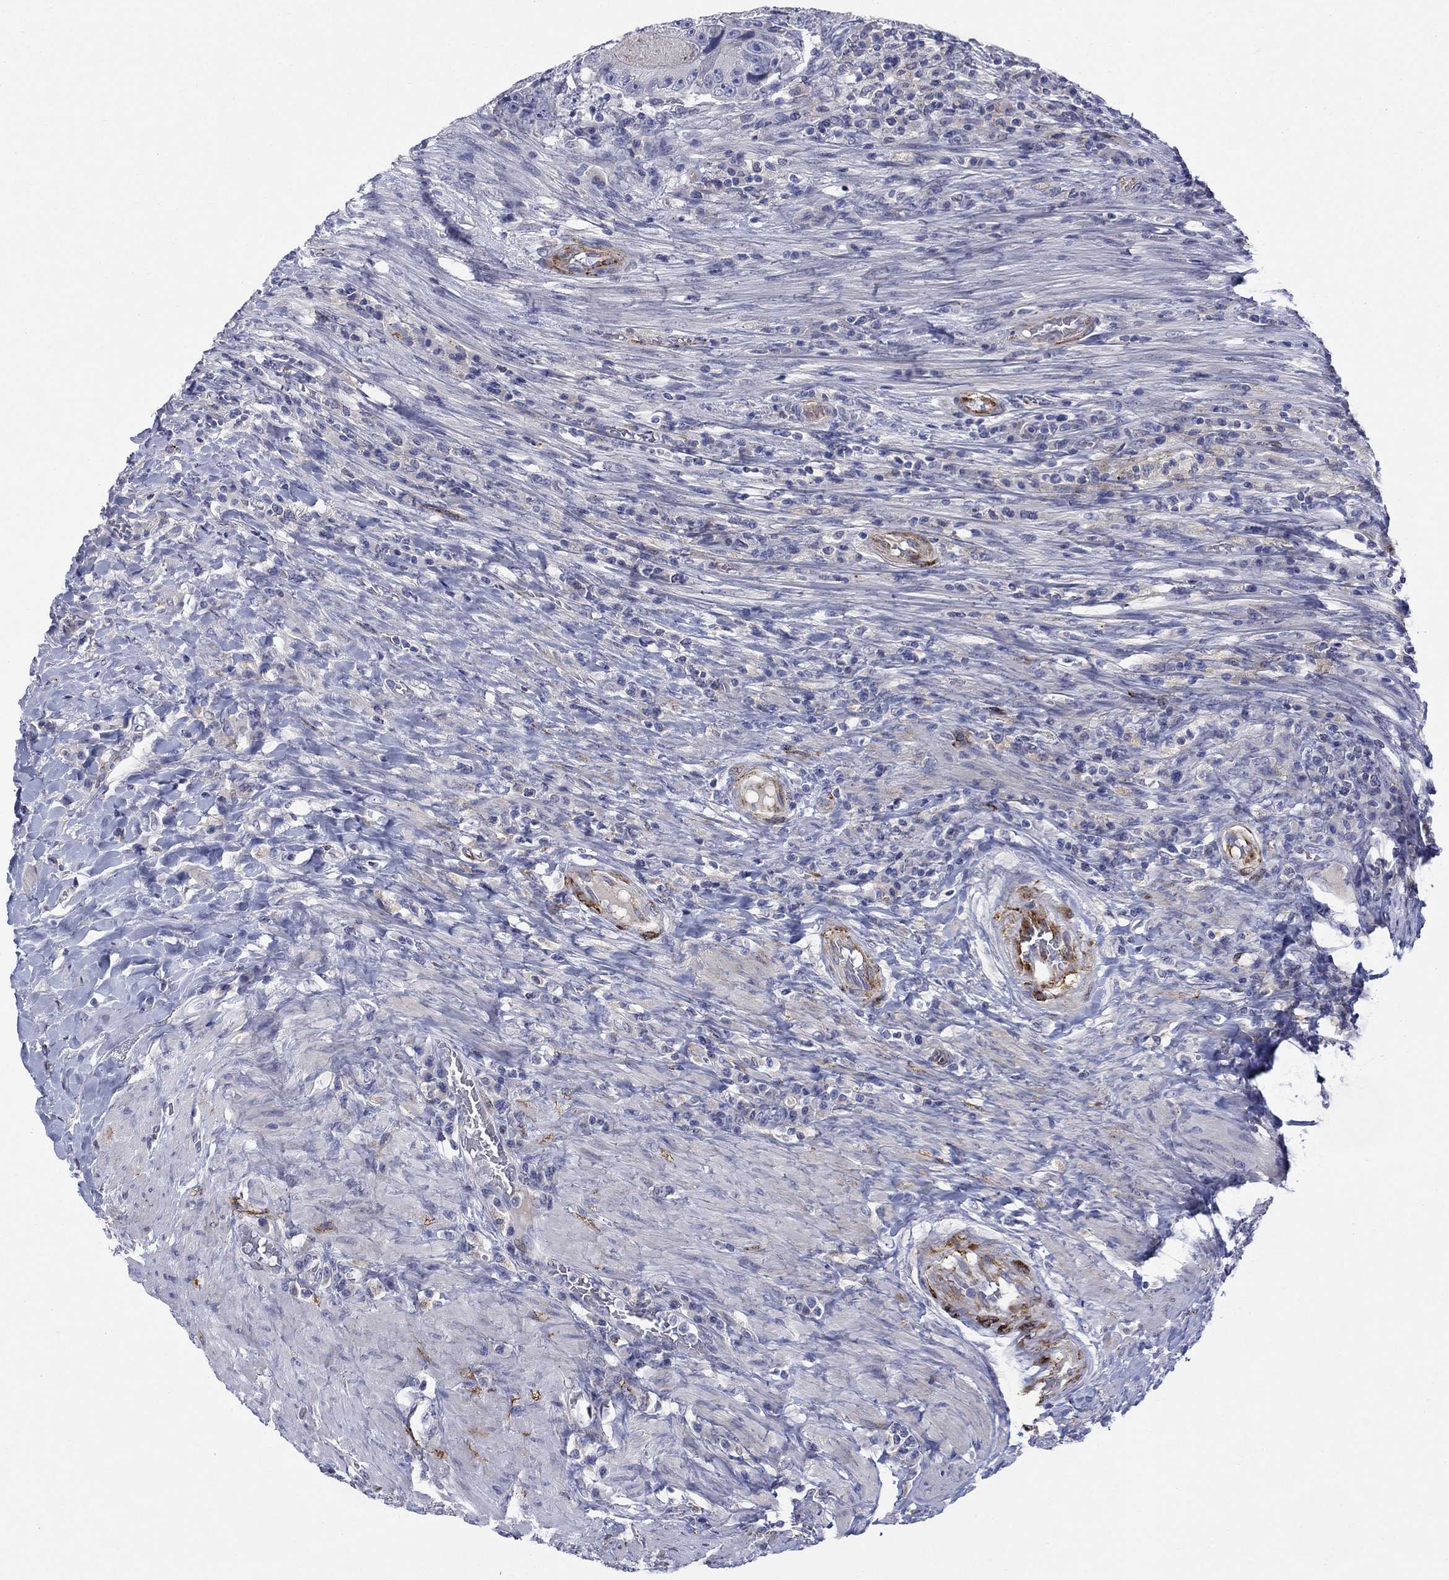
{"staining": {"intensity": "negative", "quantity": "none", "location": "none"}, "tissue": "colorectal cancer", "cell_type": "Tumor cells", "image_type": "cancer", "snomed": [{"axis": "morphology", "description": "Adenocarcinoma, NOS"}, {"axis": "topography", "description": "Colon"}], "caption": "IHC photomicrograph of human colorectal cancer (adenocarcinoma) stained for a protein (brown), which displays no expression in tumor cells. The staining is performed using DAB brown chromogen with nuclei counter-stained in using hematoxylin.", "gene": "PTPRZ1", "patient": {"sex": "female", "age": 86}}